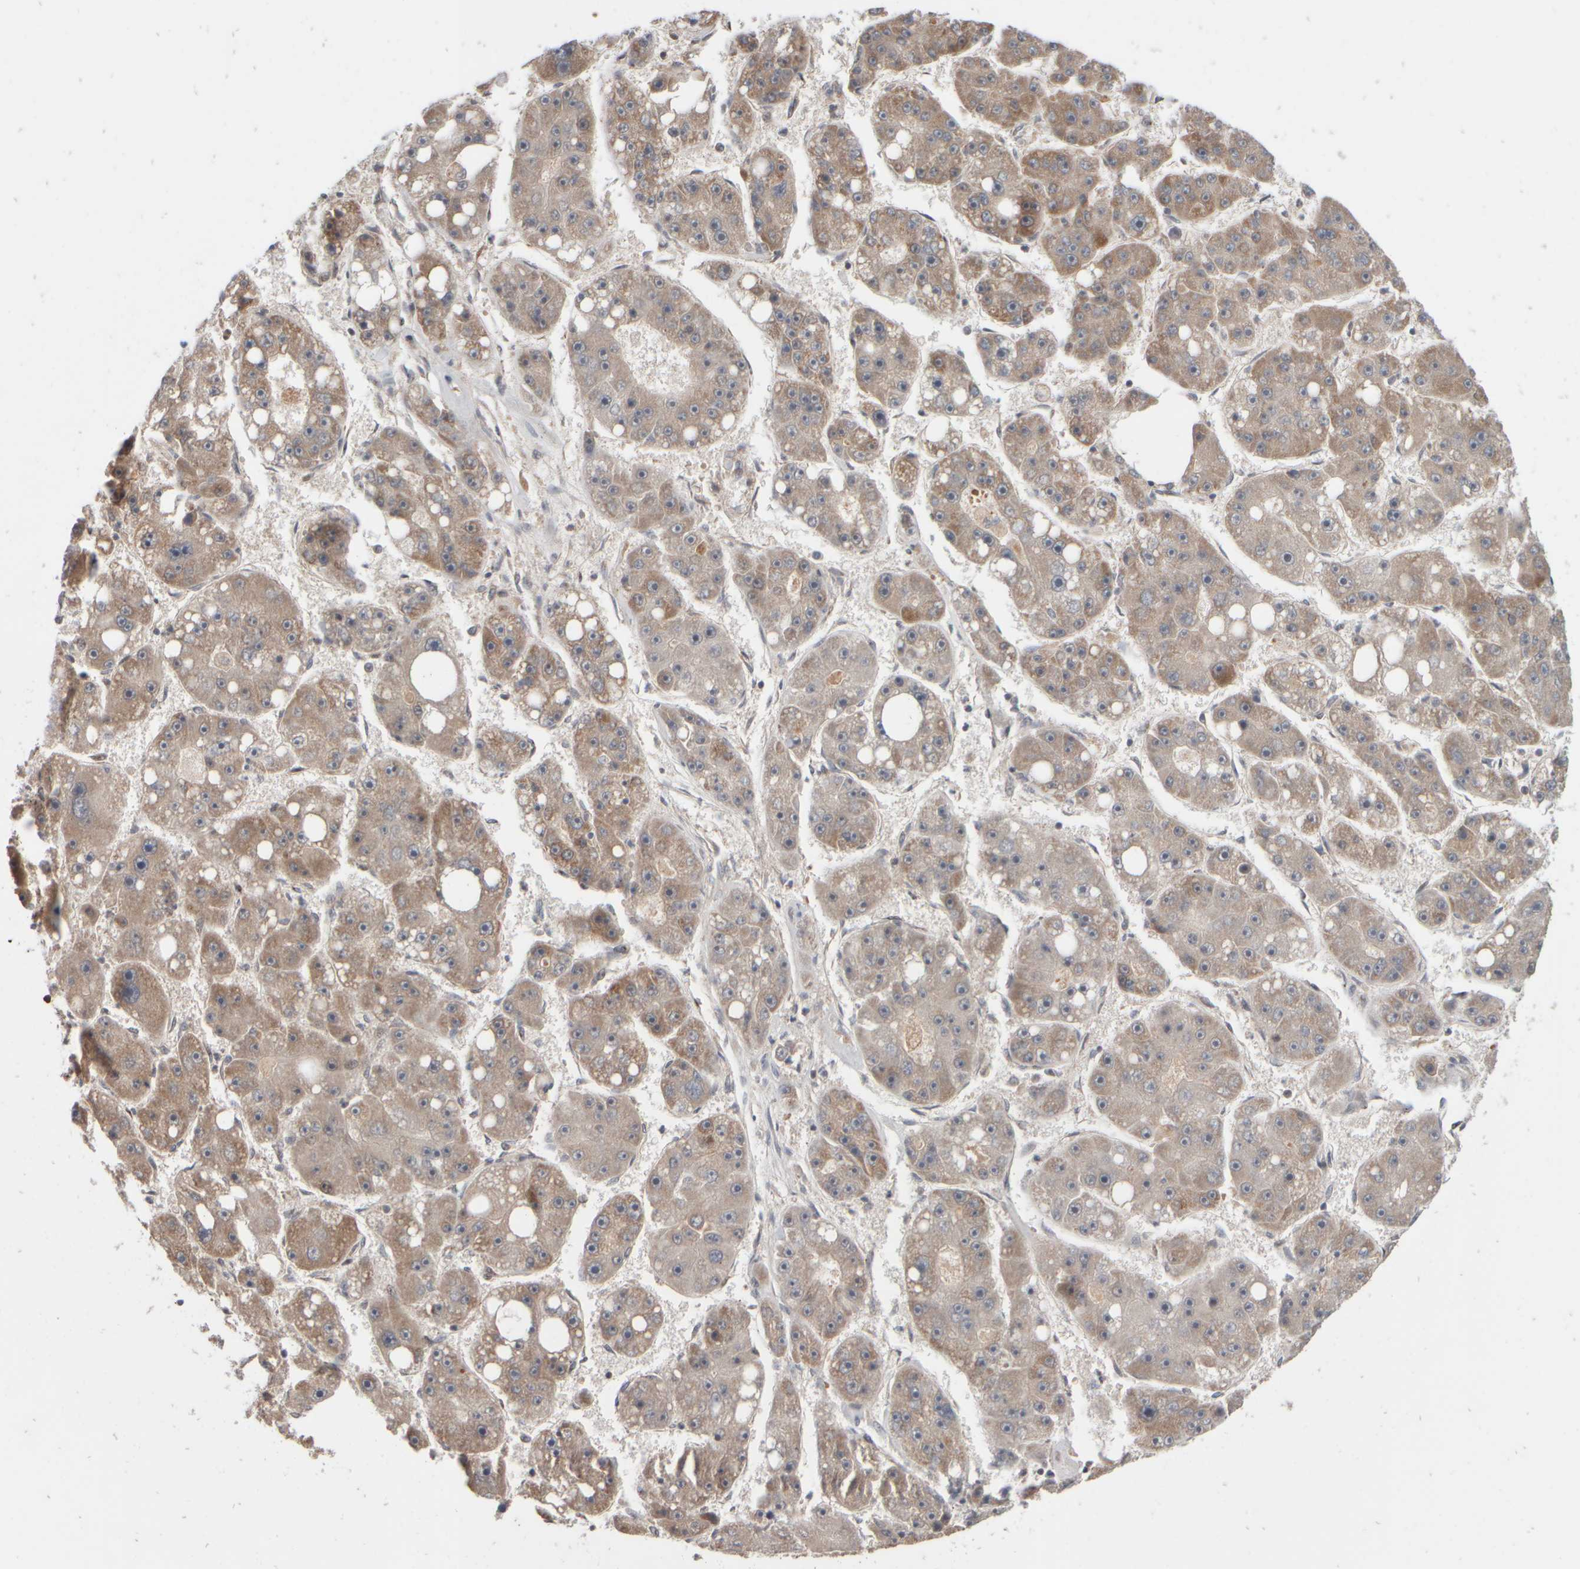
{"staining": {"intensity": "moderate", "quantity": "25%-75%", "location": "cytoplasmic/membranous"}, "tissue": "liver cancer", "cell_type": "Tumor cells", "image_type": "cancer", "snomed": [{"axis": "morphology", "description": "Carcinoma, Hepatocellular, NOS"}, {"axis": "topography", "description": "Liver"}], "caption": "Liver cancer (hepatocellular carcinoma) was stained to show a protein in brown. There is medium levels of moderate cytoplasmic/membranous positivity in about 25%-75% of tumor cells. Using DAB (3,3'-diaminobenzidine) (brown) and hematoxylin (blue) stains, captured at high magnification using brightfield microscopy.", "gene": "ABHD11", "patient": {"sex": "female", "age": 61}}